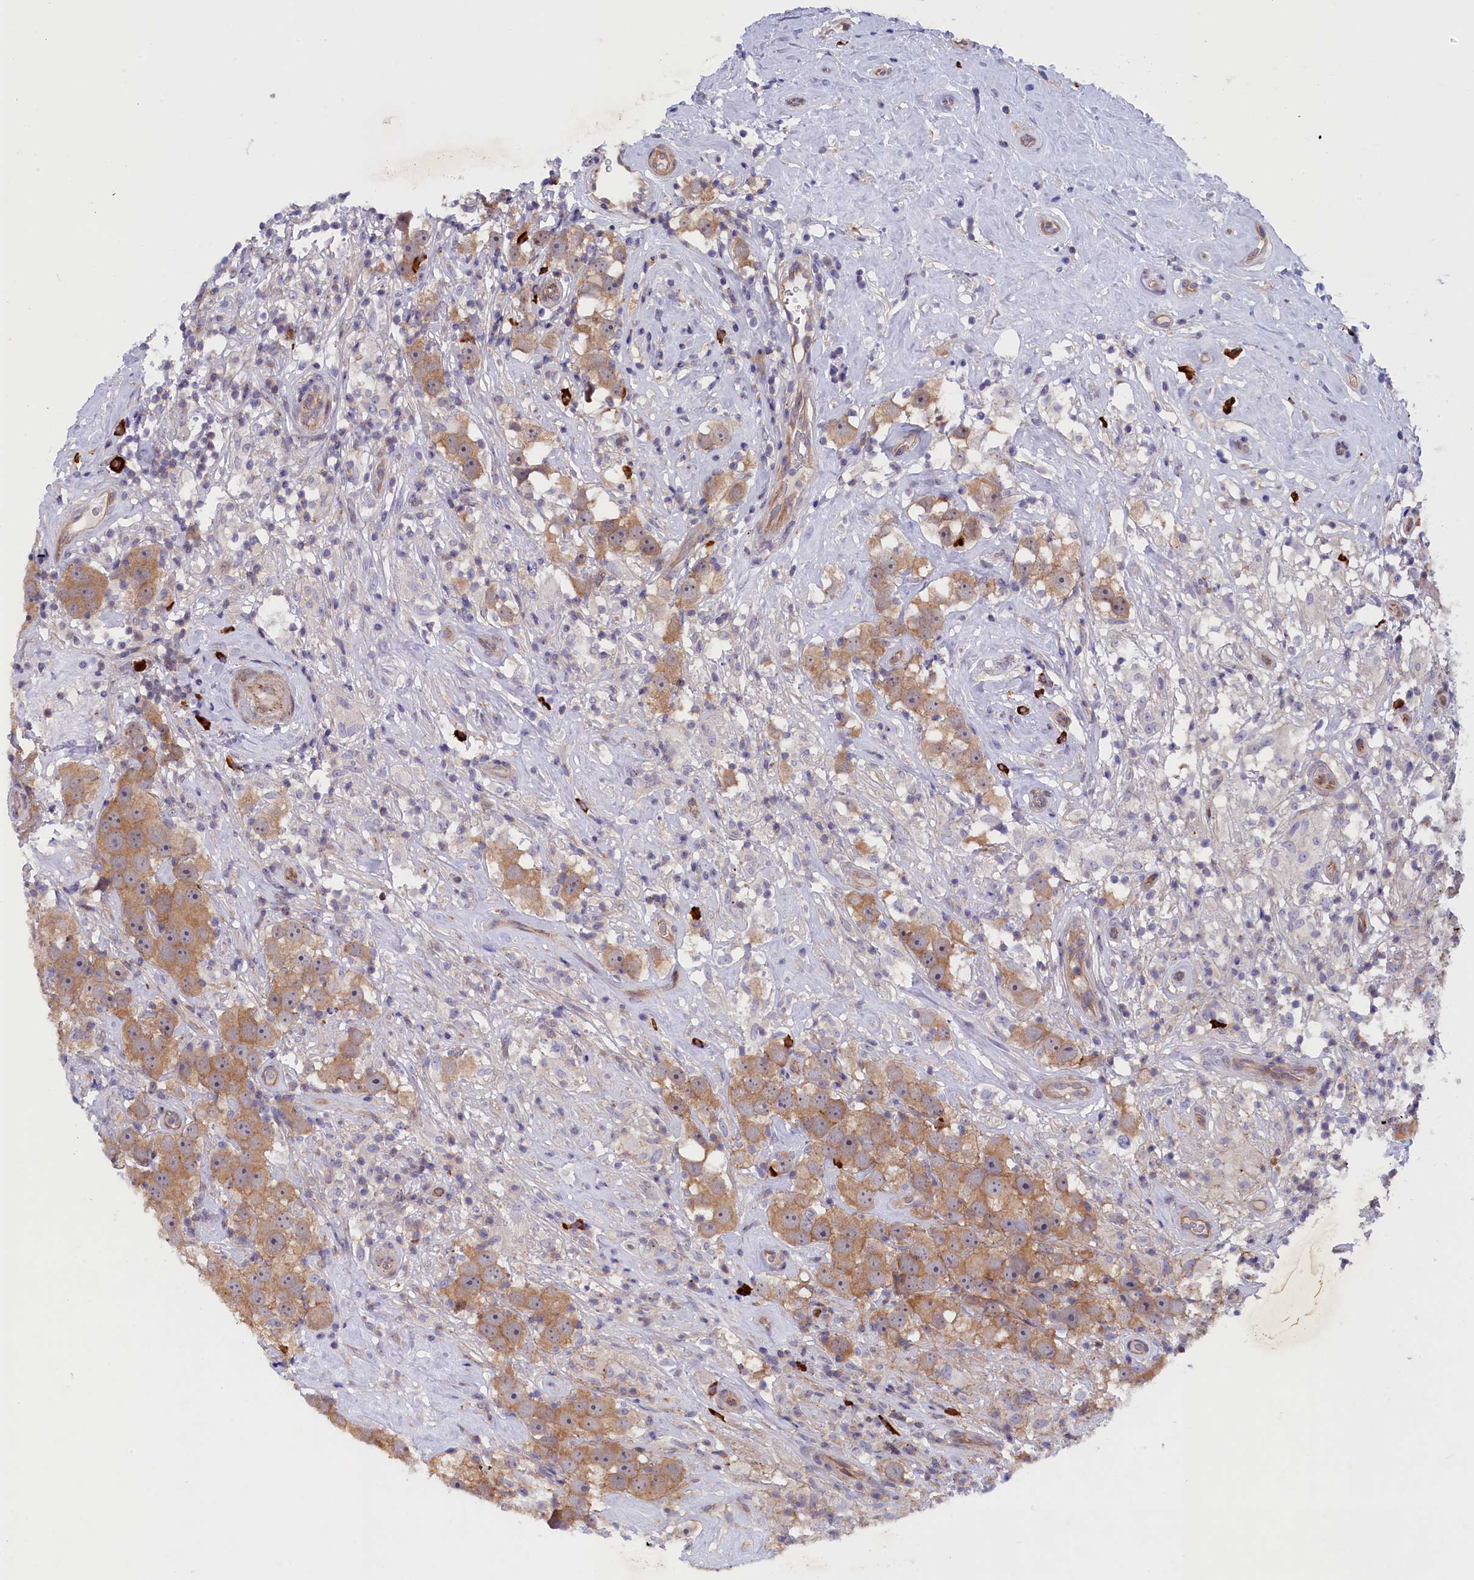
{"staining": {"intensity": "moderate", "quantity": ">75%", "location": "cytoplasmic/membranous"}, "tissue": "testis cancer", "cell_type": "Tumor cells", "image_type": "cancer", "snomed": [{"axis": "morphology", "description": "Seminoma, NOS"}, {"axis": "topography", "description": "Testis"}], "caption": "The photomicrograph displays immunohistochemical staining of testis cancer. There is moderate cytoplasmic/membranous positivity is identified in about >75% of tumor cells. Using DAB (brown) and hematoxylin (blue) stains, captured at high magnification using brightfield microscopy.", "gene": "JPT2", "patient": {"sex": "male", "age": 49}}